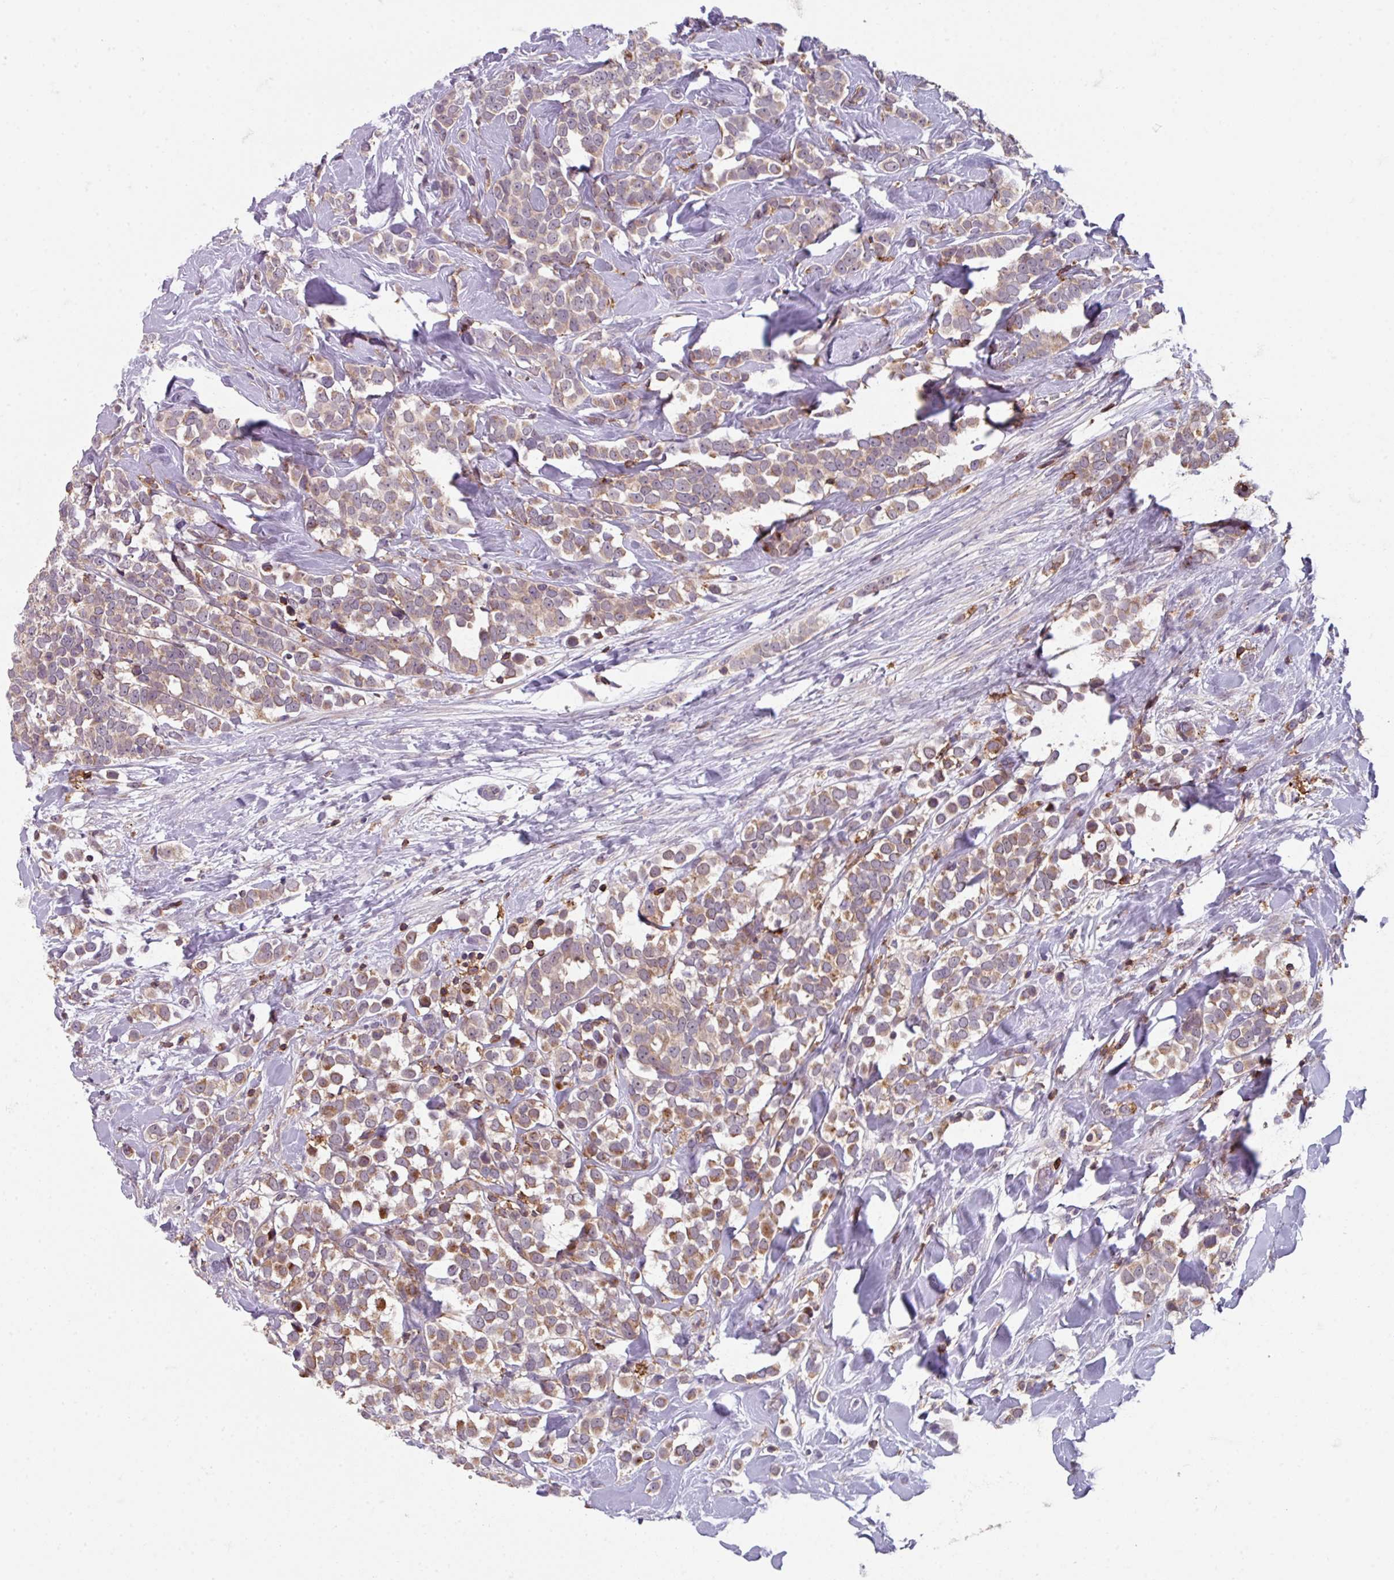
{"staining": {"intensity": "moderate", "quantity": ">75%", "location": "cytoplasmic/membranous"}, "tissue": "breast cancer", "cell_type": "Tumor cells", "image_type": "cancer", "snomed": [{"axis": "morphology", "description": "Duct carcinoma"}, {"axis": "topography", "description": "Breast"}], "caption": "Protein staining of breast invasive ductal carcinoma tissue shows moderate cytoplasmic/membranous staining in about >75% of tumor cells.", "gene": "NEDD9", "patient": {"sex": "female", "age": 80}}